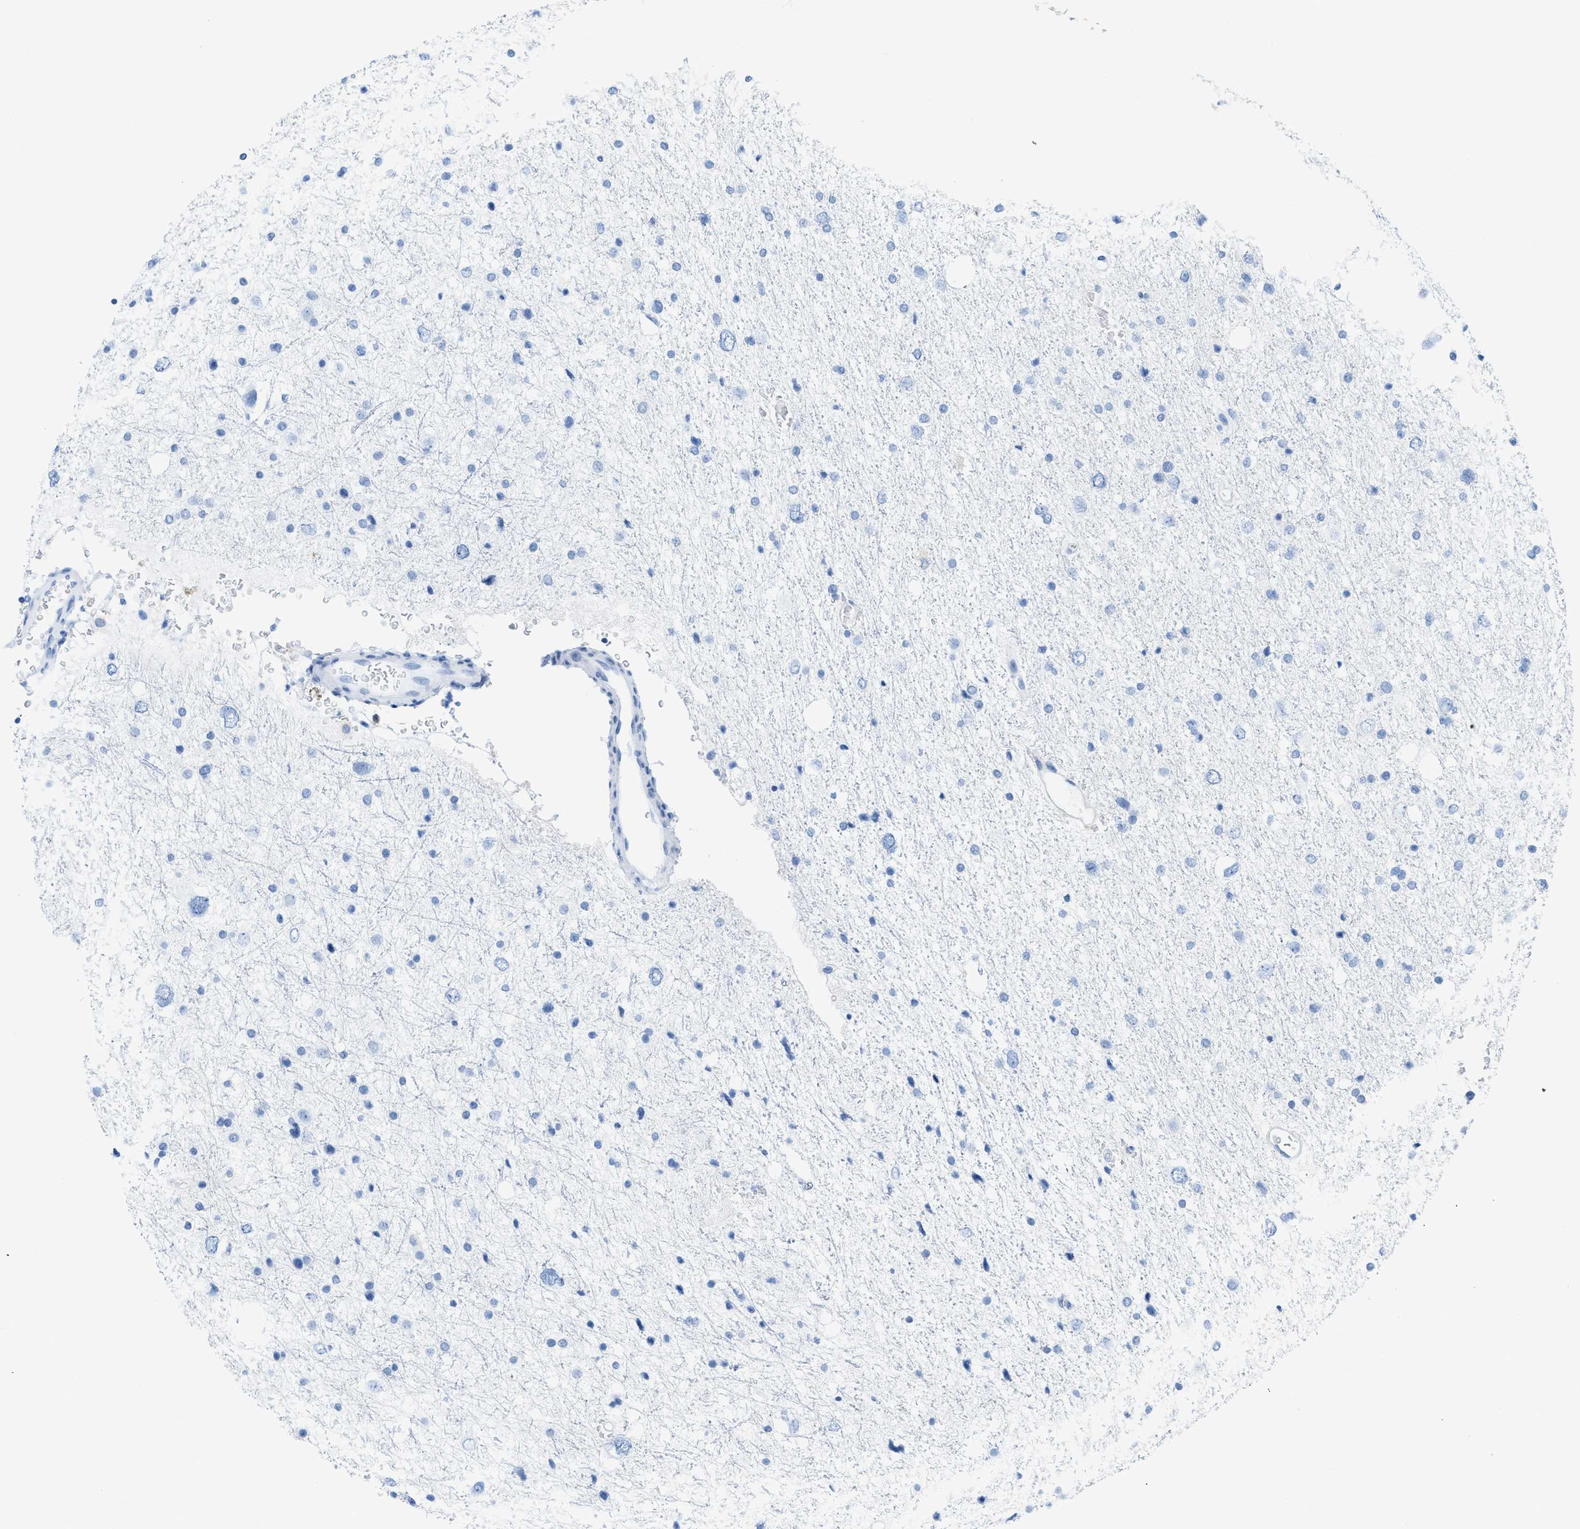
{"staining": {"intensity": "negative", "quantity": "none", "location": "none"}, "tissue": "glioma", "cell_type": "Tumor cells", "image_type": "cancer", "snomed": [{"axis": "morphology", "description": "Glioma, malignant, Low grade"}, {"axis": "topography", "description": "Brain"}], "caption": "The image exhibits no staining of tumor cells in glioma.", "gene": "ASGR1", "patient": {"sex": "female", "age": 37}}